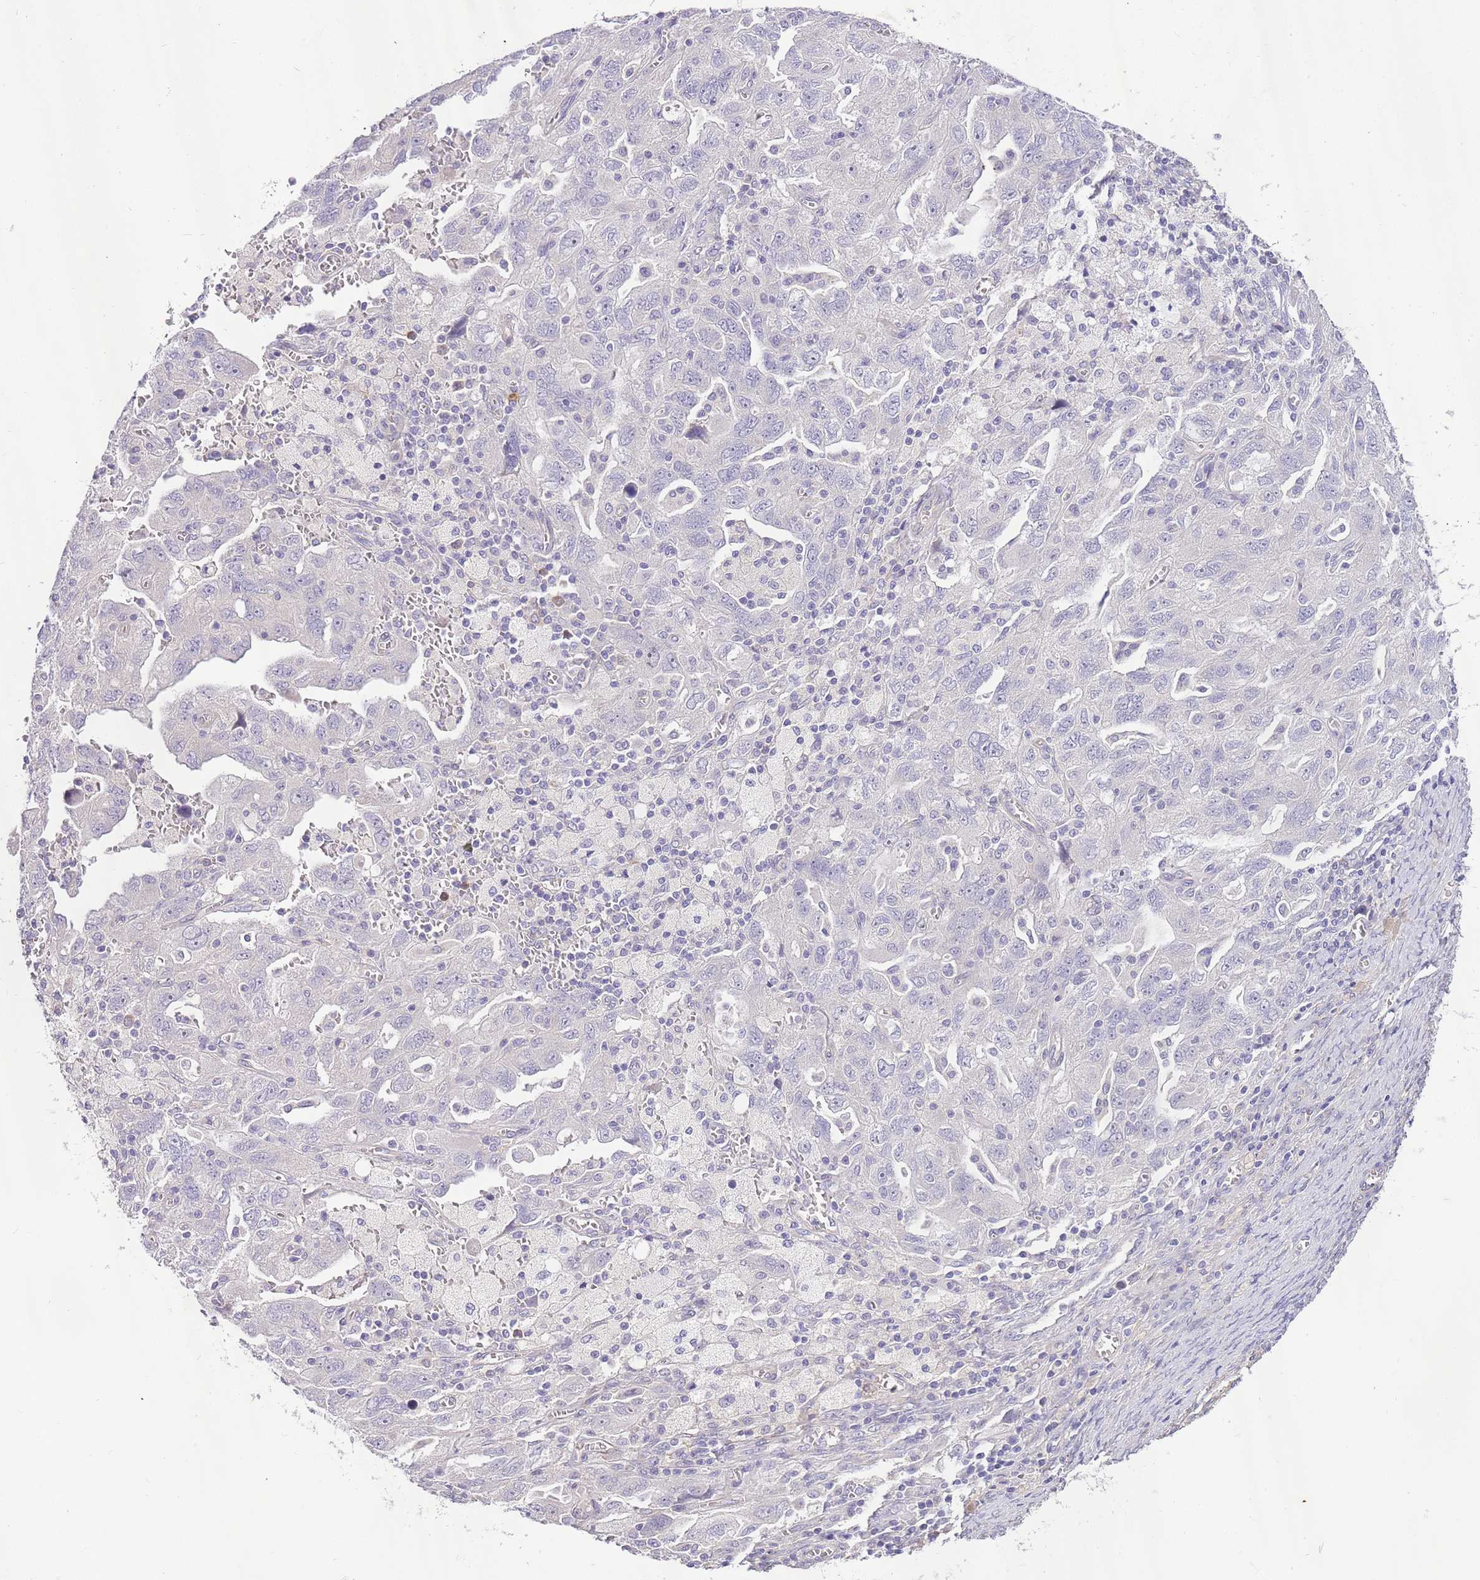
{"staining": {"intensity": "negative", "quantity": "none", "location": "none"}, "tissue": "ovarian cancer", "cell_type": "Tumor cells", "image_type": "cancer", "snomed": [{"axis": "morphology", "description": "Carcinoma, NOS"}, {"axis": "morphology", "description": "Cystadenocarcinoma, serous, NOS"}, {"axis": "topography", "description": "Ovary"}], "caption": "Serous cystadenocarcinoma (ovarian) was stained to show a protein in brown. There is no significant expression in tumor cells. (IHC, brightfield microscopy, high magnification).", "gene": "RFK", "patient": {"sex": "female", "age": 69}}